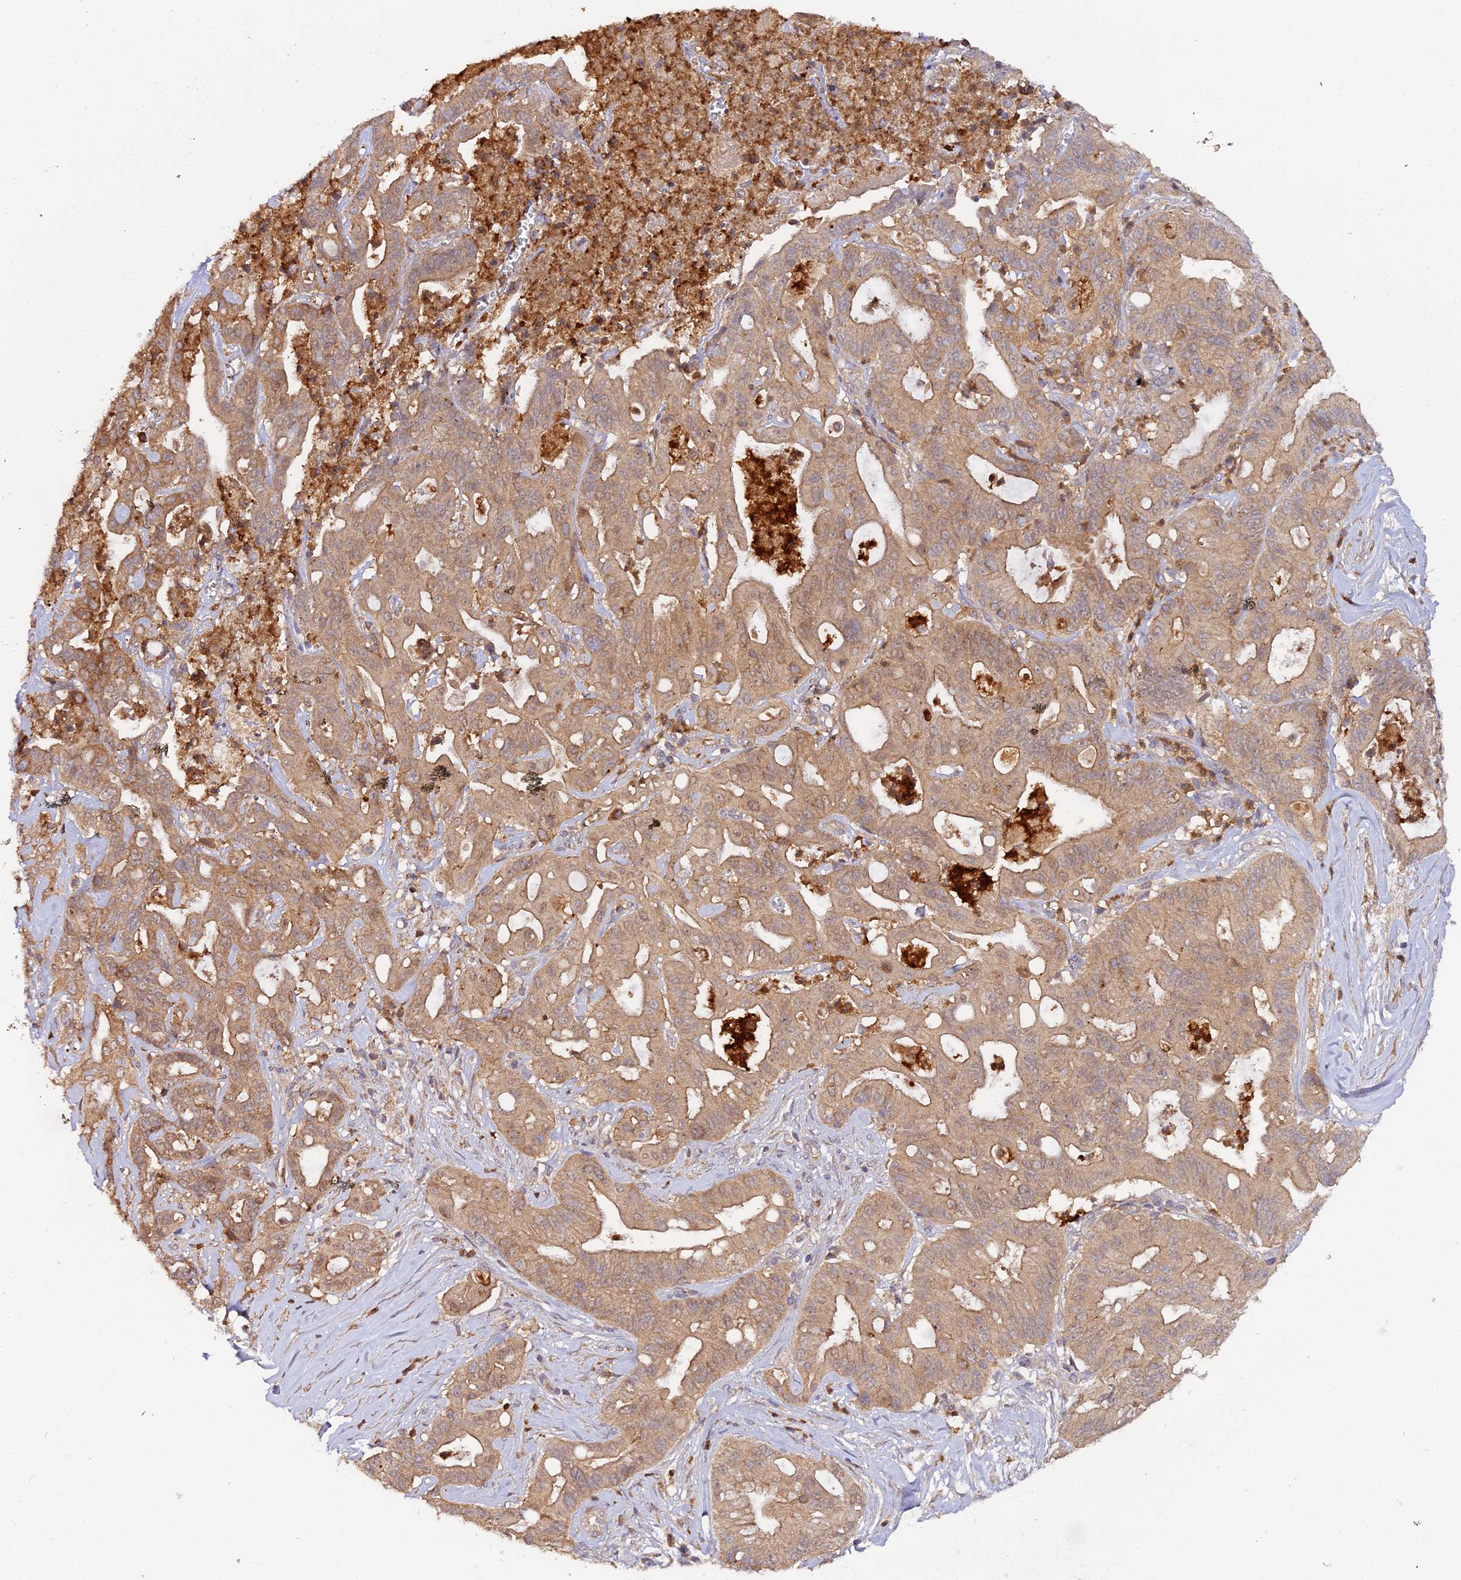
{"staining": {"intensity": "moderate", "quantity": ">75%", "location": "cytoplasmic/membranous"}, "tissue": "ovarian cancer", "cell_type": "Tumor cells", "image_type": "cancer", "snomed": [{"axis": "morphology", "description": "Cystadenocarcinoma, mucinous, NOS"}, {"axis": "topography", "description": "Ovary"}], "caption": "The image shows staining of mucinous cystadenocarcinoma (ovarian), revealing moderate cytoplasmic/membranous protein staining (brown color) within tumor cells. The protein is stained brown, and the nuclei are stained in blue (DAB IHC with brightfield microscopy, high magnification).", "gene": "TRIM26", "patient": {"sex": "female", "age": 70}}